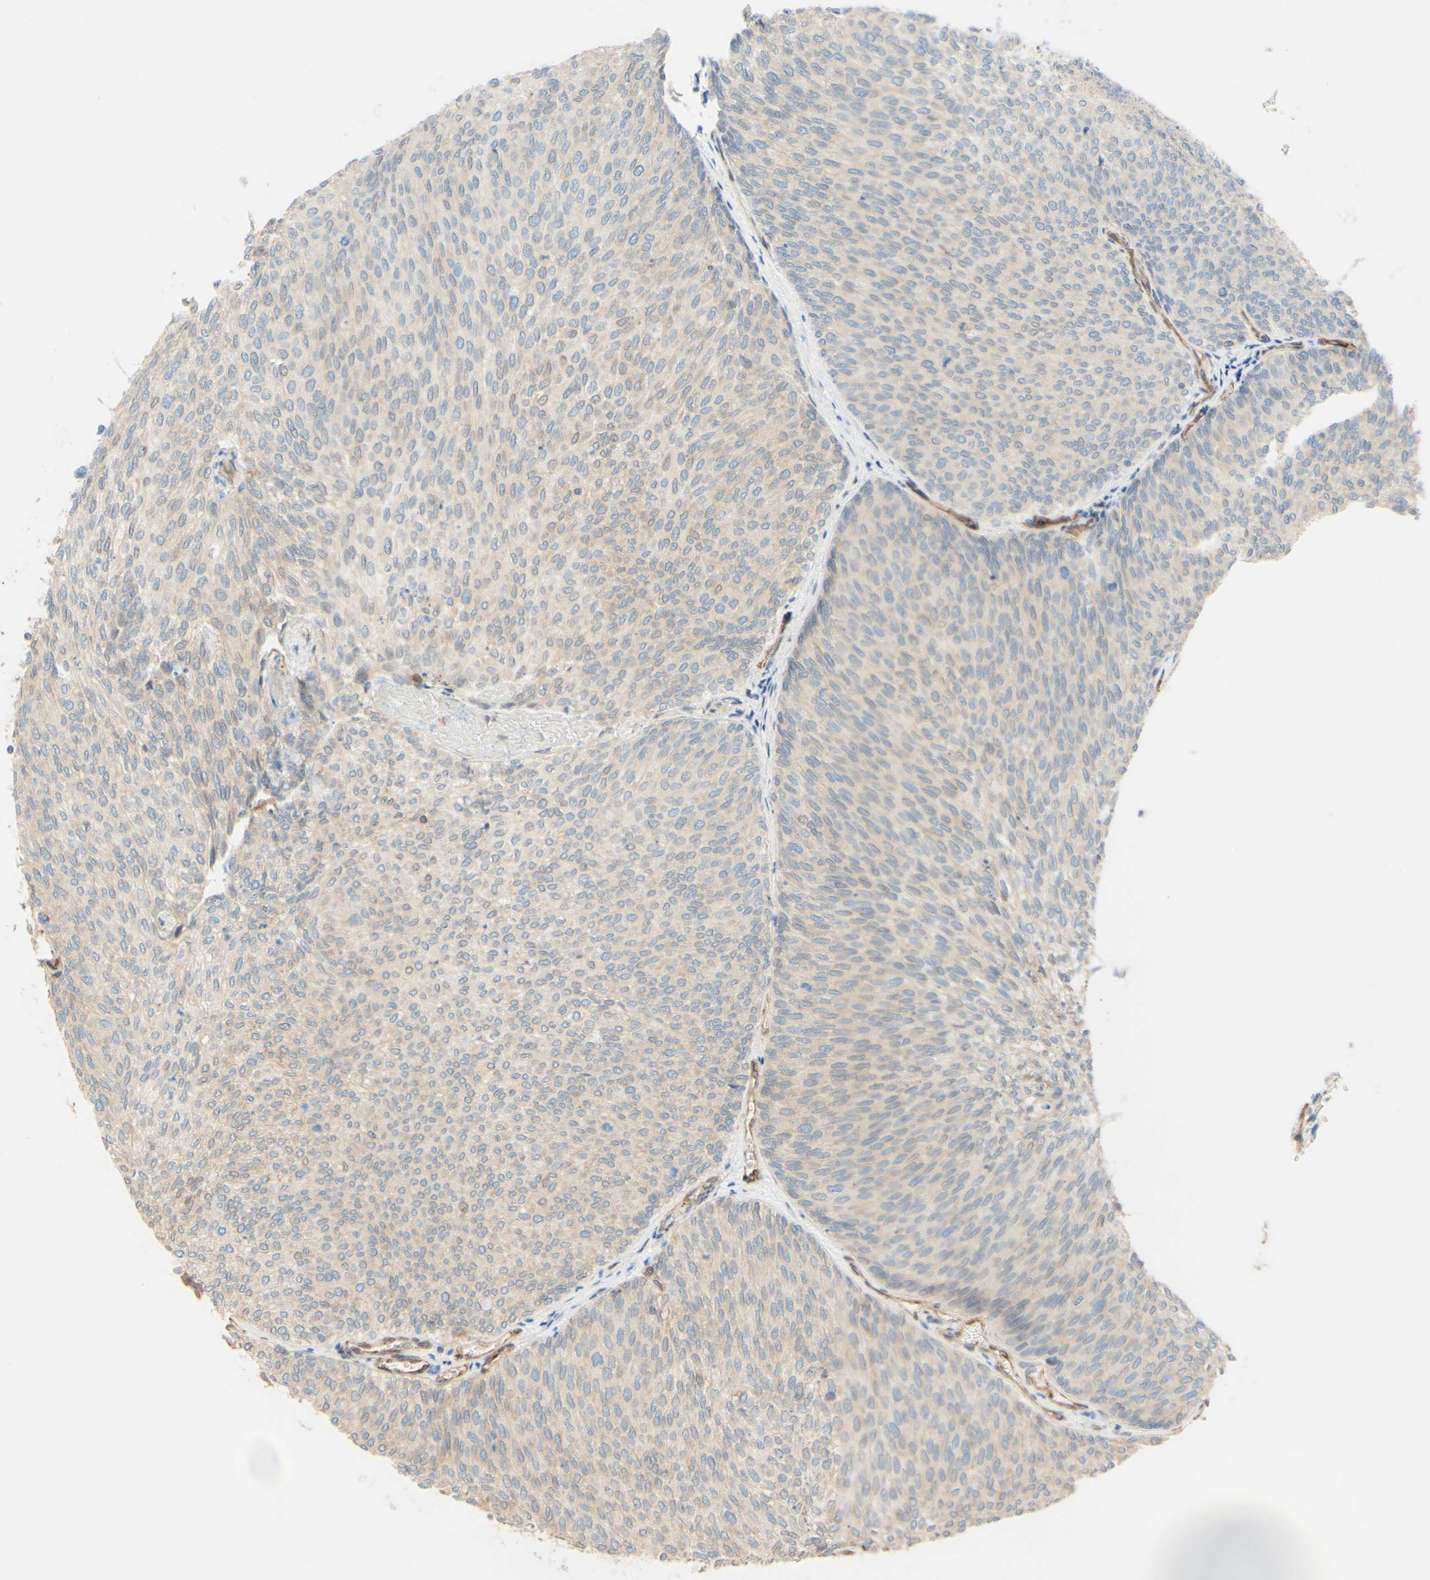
{"staining": {"intensity": "weak", "quantity": "<25%", "location": "cytoplasmic/membranous,nuclear"}, "tissue": "urothelial cancer", "cell_type": "Tumor cells", "image_type": "cancer", "snomed": [{"axis": "morphology", "description": "Urothelial carcinoma, Low grade"}, {"axis": "topography", "description": "Urinary bladder"}], "caption": "Immunohistochemical staining of human low-grade urothelial carcinoma demonstrates no significant positivity in tumor cells.", "gene": "ENDOD1", "patient": {"sex": "female", "age": 79}}